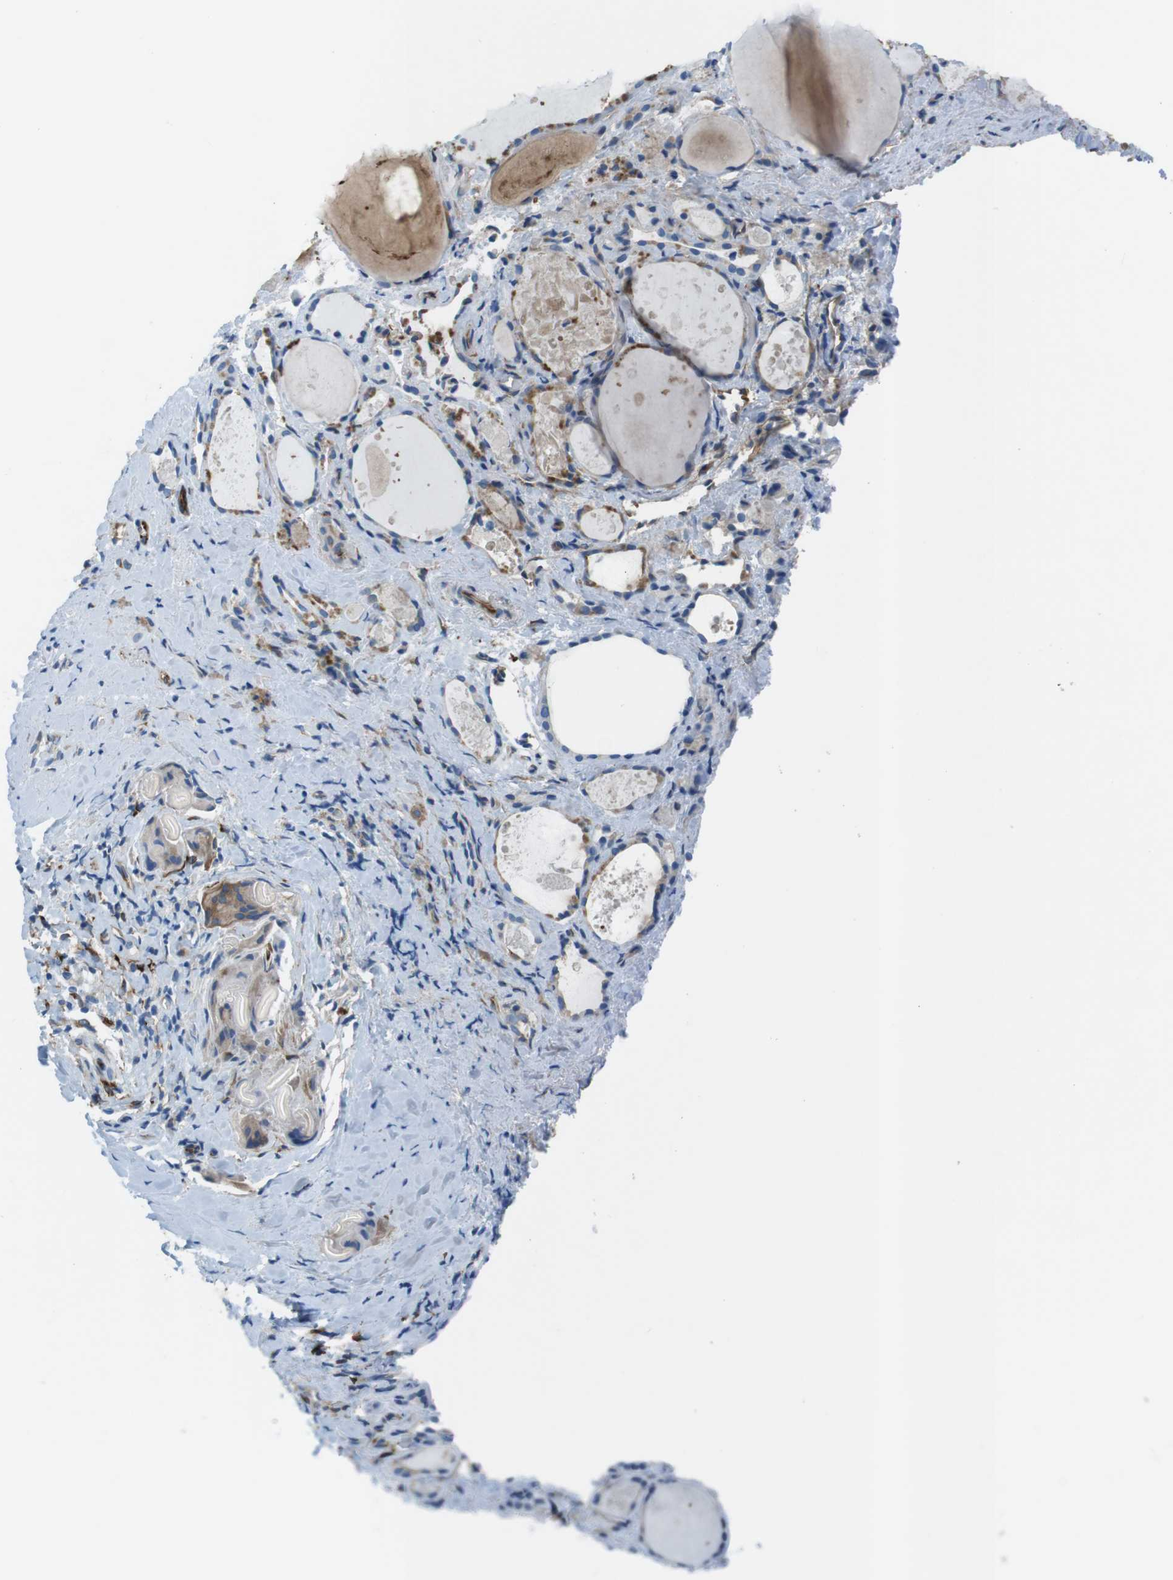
{"staining": {"intensity": "weak", "quantity": "<25%", "location": "cytoplasmic/membranous"}, "tissue": "thyroid gland", "cell_type": "Glandular cells", "image_type": "normal", "snomed": [{"axis": "morphology", "description": "Normal tissue, NOS"}, {"axis": "topography", "description": "Thyroid gland"}], "caption": "Immunohistochemistry photomicrograph of benign thyroid gland: human thyroid gland stained with DAB exhibits no significant protein staining in glandular cells.", "gene": "EMP2", "patient": {"sex": "female", "age": 75}}